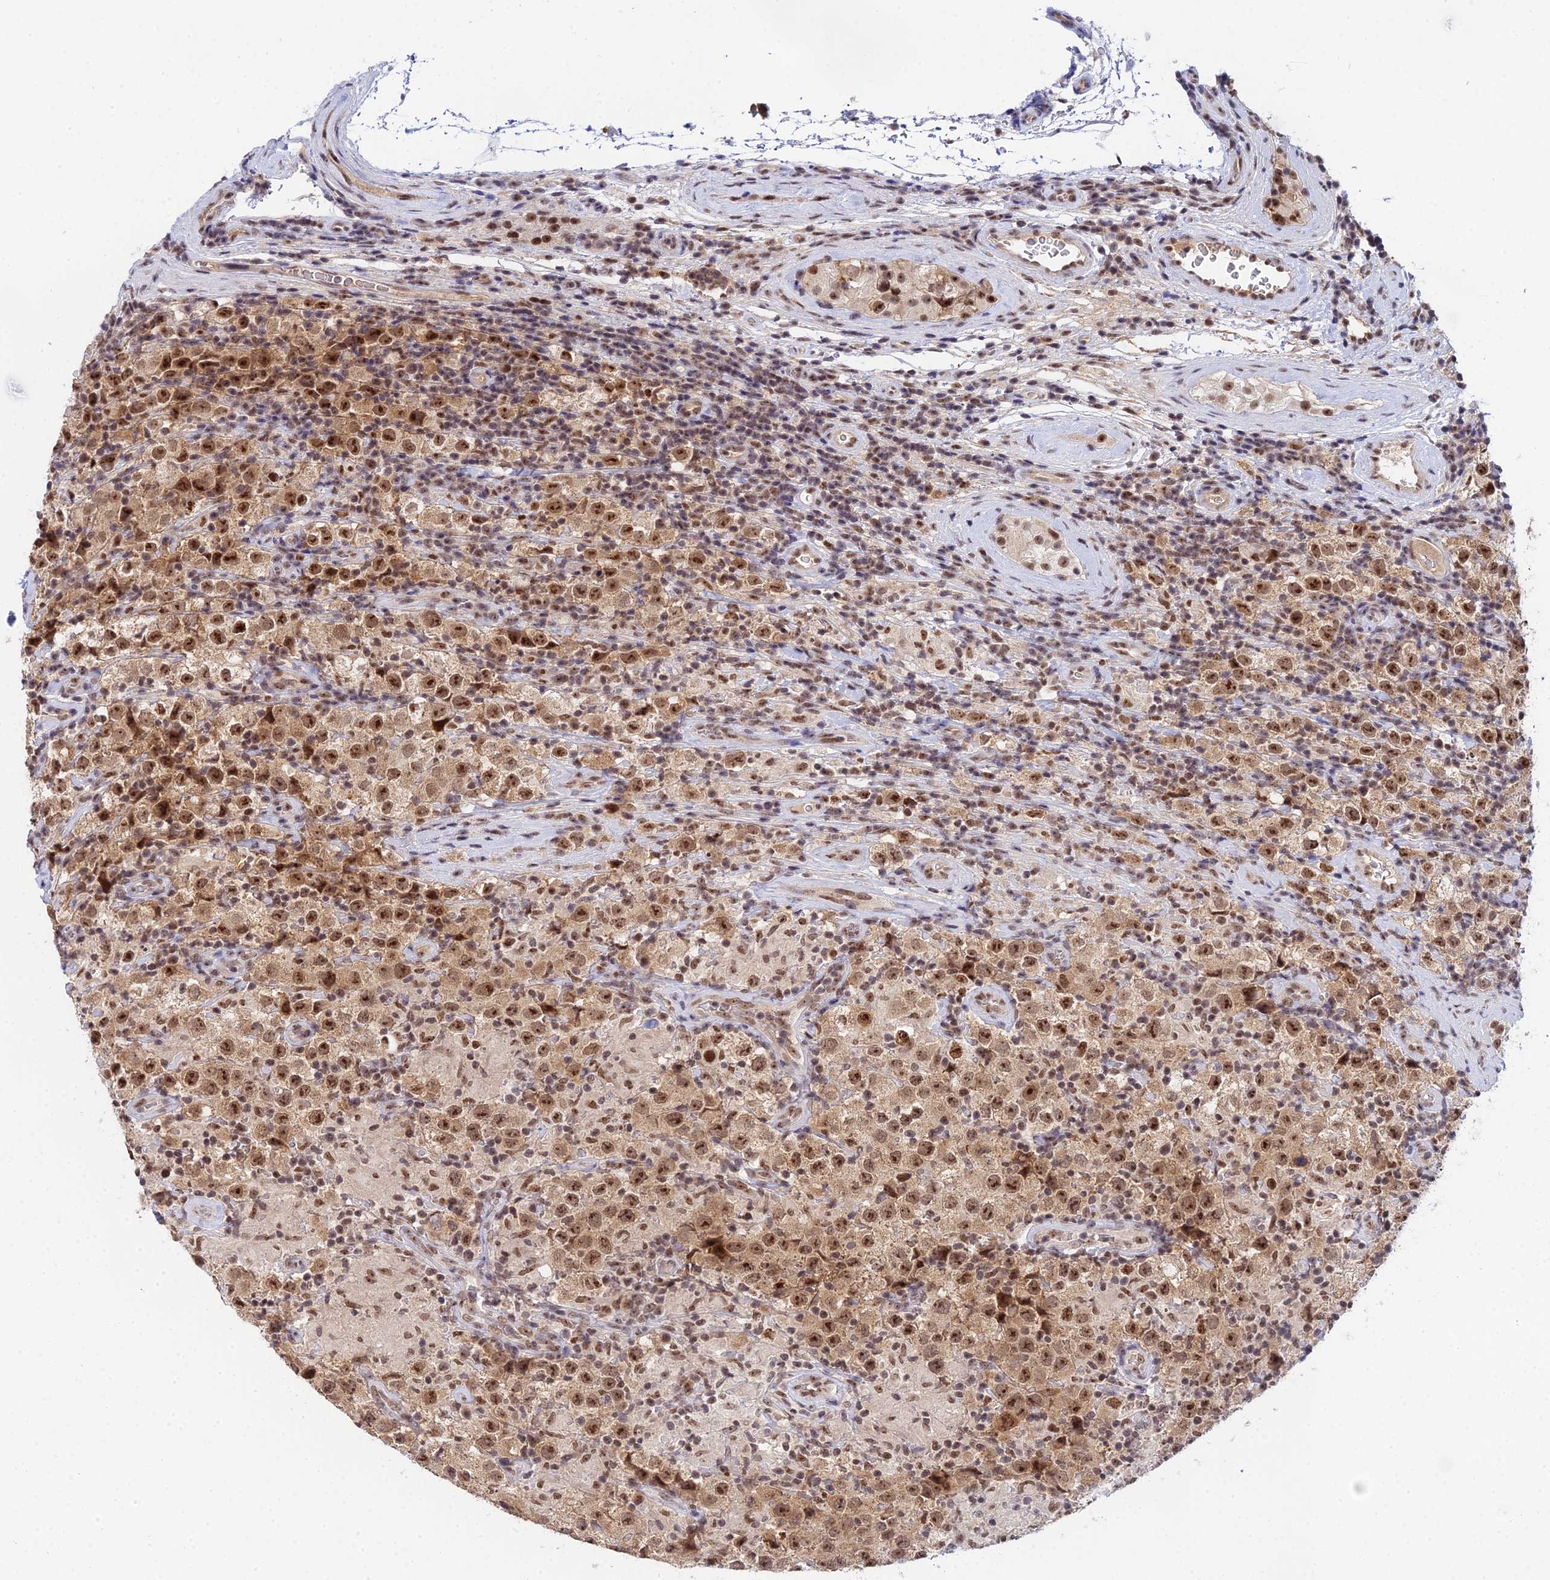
{"staining": {"intensity": "moderate", "quantity": ">75%", "location": "nuclear"}, "tissue": "testis cancer", "cell_type": "Tumor cells", "image_type": "cancer", "snomed": [{"axis": "morphology", "description": "Seminoma, NOS"}, {"axis": "morphology", "description": "Carcinoma, Embryonal, NOS"}, {"axis": "topography", "description": "Testis"}], "caption": "IHC (DAB (3,3'-diaminobenzidine)) staining of testis embryonal carcinoma shows moderate nuclear protein positivity in about >75% of tumor cells.", "gene": "EXOSC3", "patient": {"sex": "male", "age": 41}}